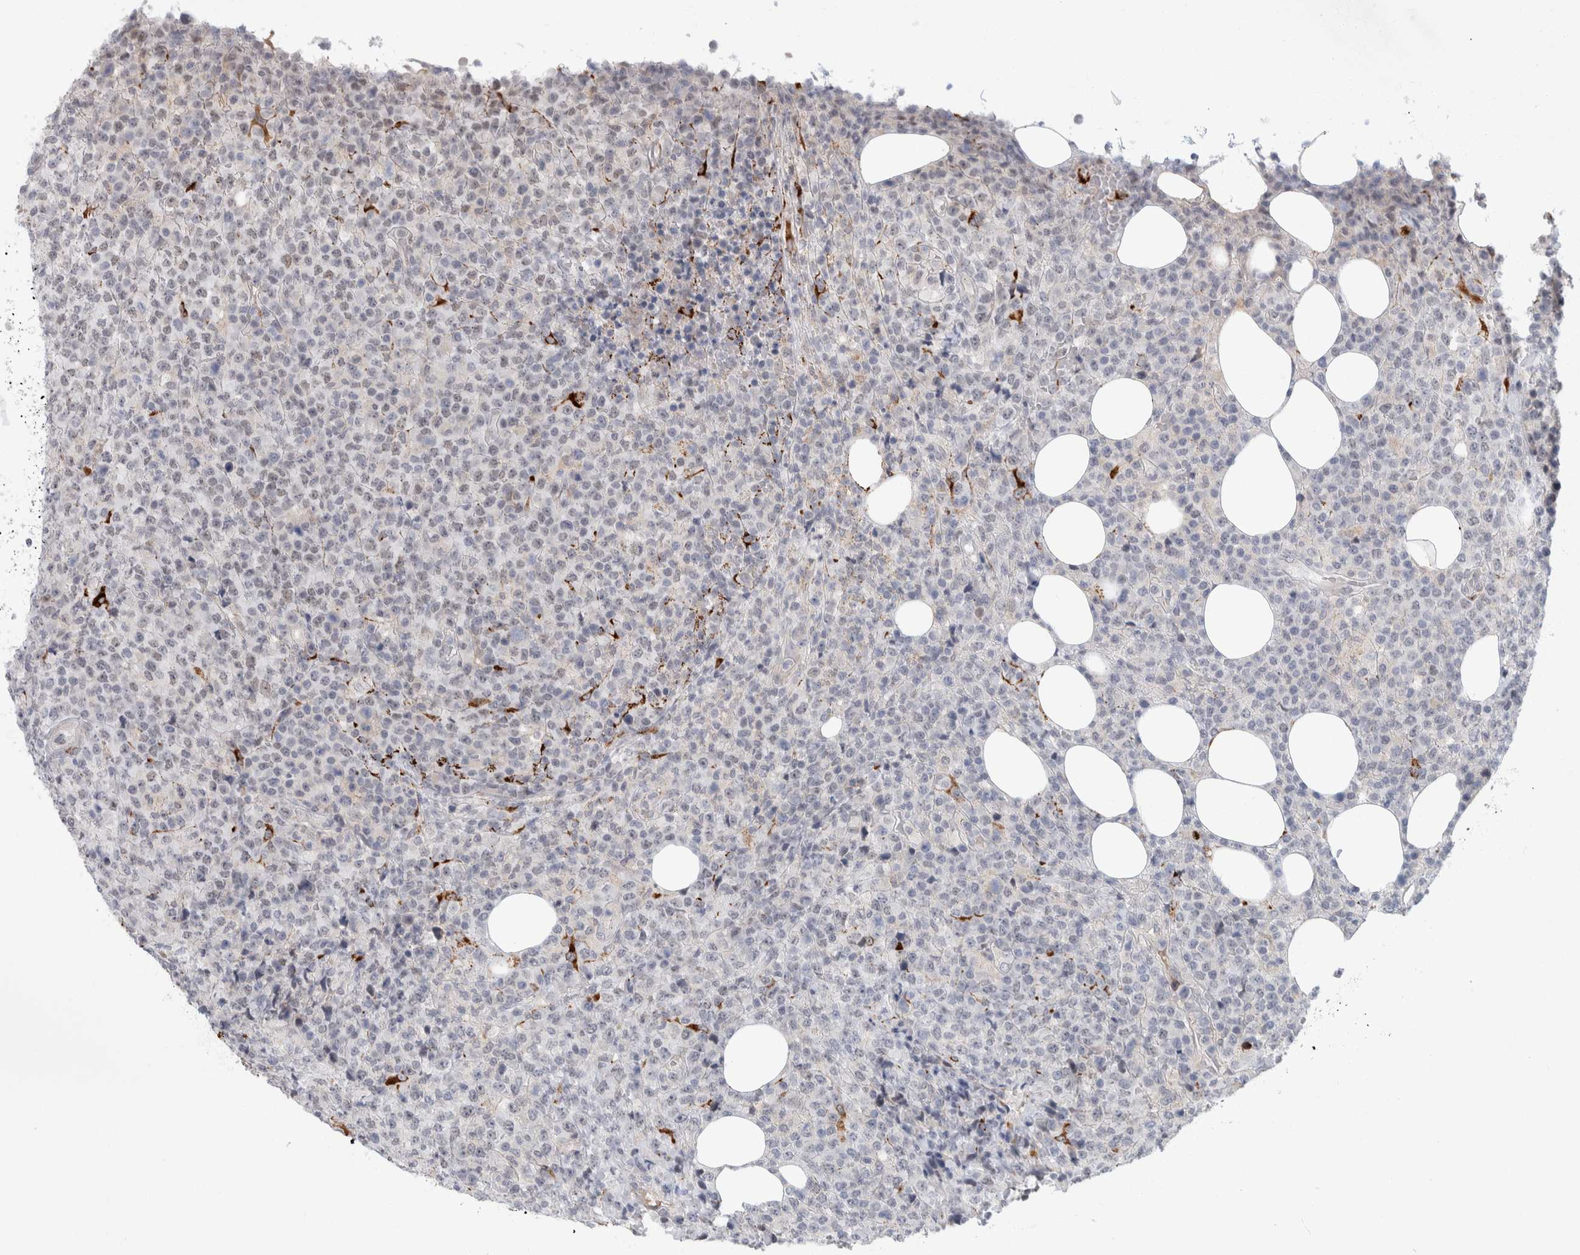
{"staining": {"intensity": "negative", "quantity": "none", "location": "none"}, "tissue": "lymphoma", "cell_type": "Tumor cells", "image_type": "cancer", "snomed": [{"axis": "morphology", "description": "Malignant lymphoma, non-Hodgkin's type, High grade"}, {"axis": "topography", "description": "Lymph node"}], "caption": "A photomicrograph of lymphoma stained for a protein shows no brown staining in tumor cells.", "gene": "NIPA1", "patient": {"sex": "male", "age": 13}}